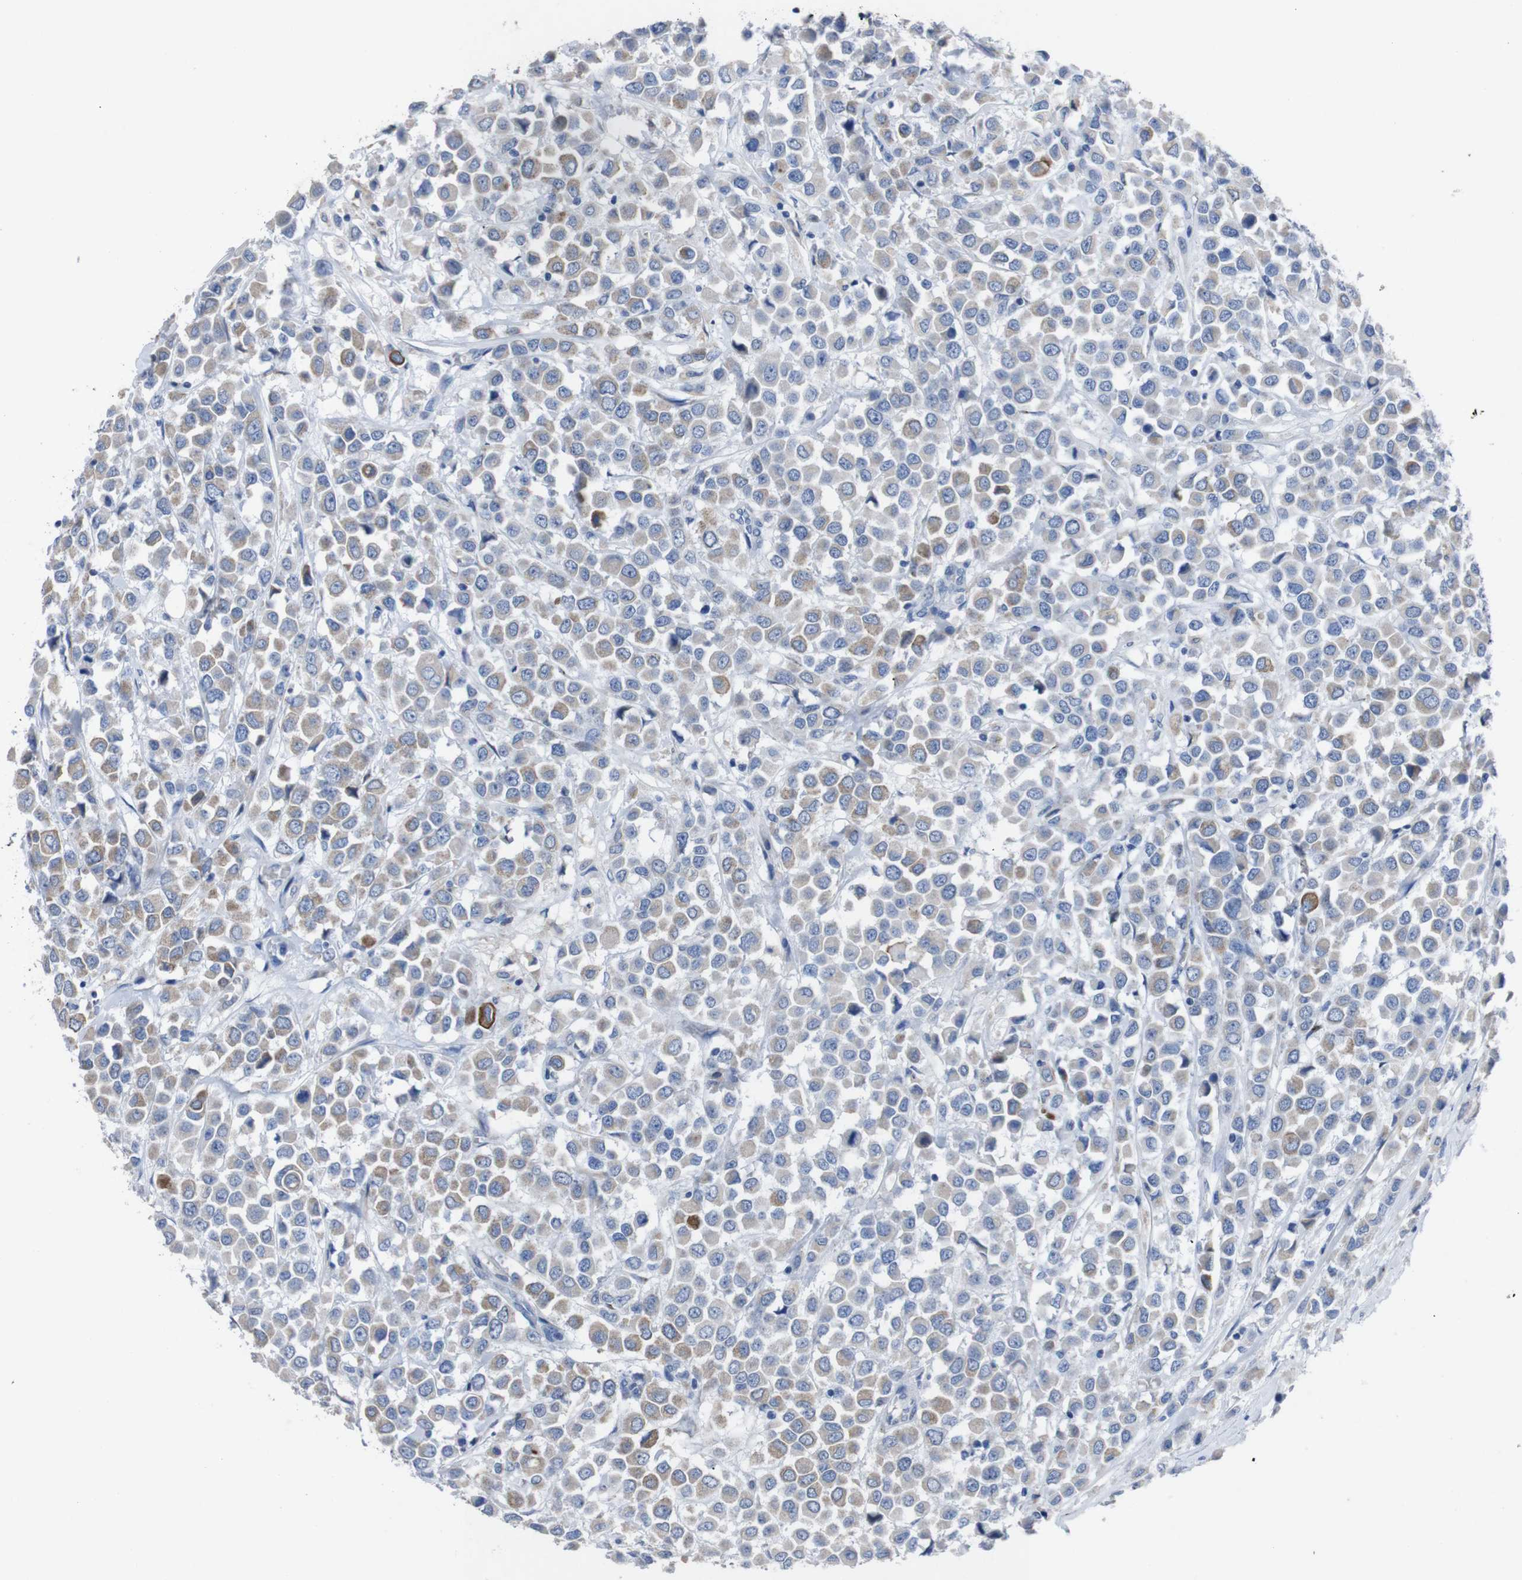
{"staining": {"intensity": "weak", "quantity": ">75%", "location": "cytoplasmic/membranous"}, "tissue": "breast cancer", "cell_type": "Tumor cells", "image_type": "cancer", "snomed": [{"axis": "morphology", "description": "Duct carcinoma"}, {"axis": "topography", "description": "Breast"}], "caption": "Infiltrating ductal carcinoma (breast) was stained to show a protein in brown. There is low levels of weak cytoplasmic/membranous staining in about >75% of tumor cells.", "gene": "GJB2", "patient": {"sex": "female", "age": 61}}